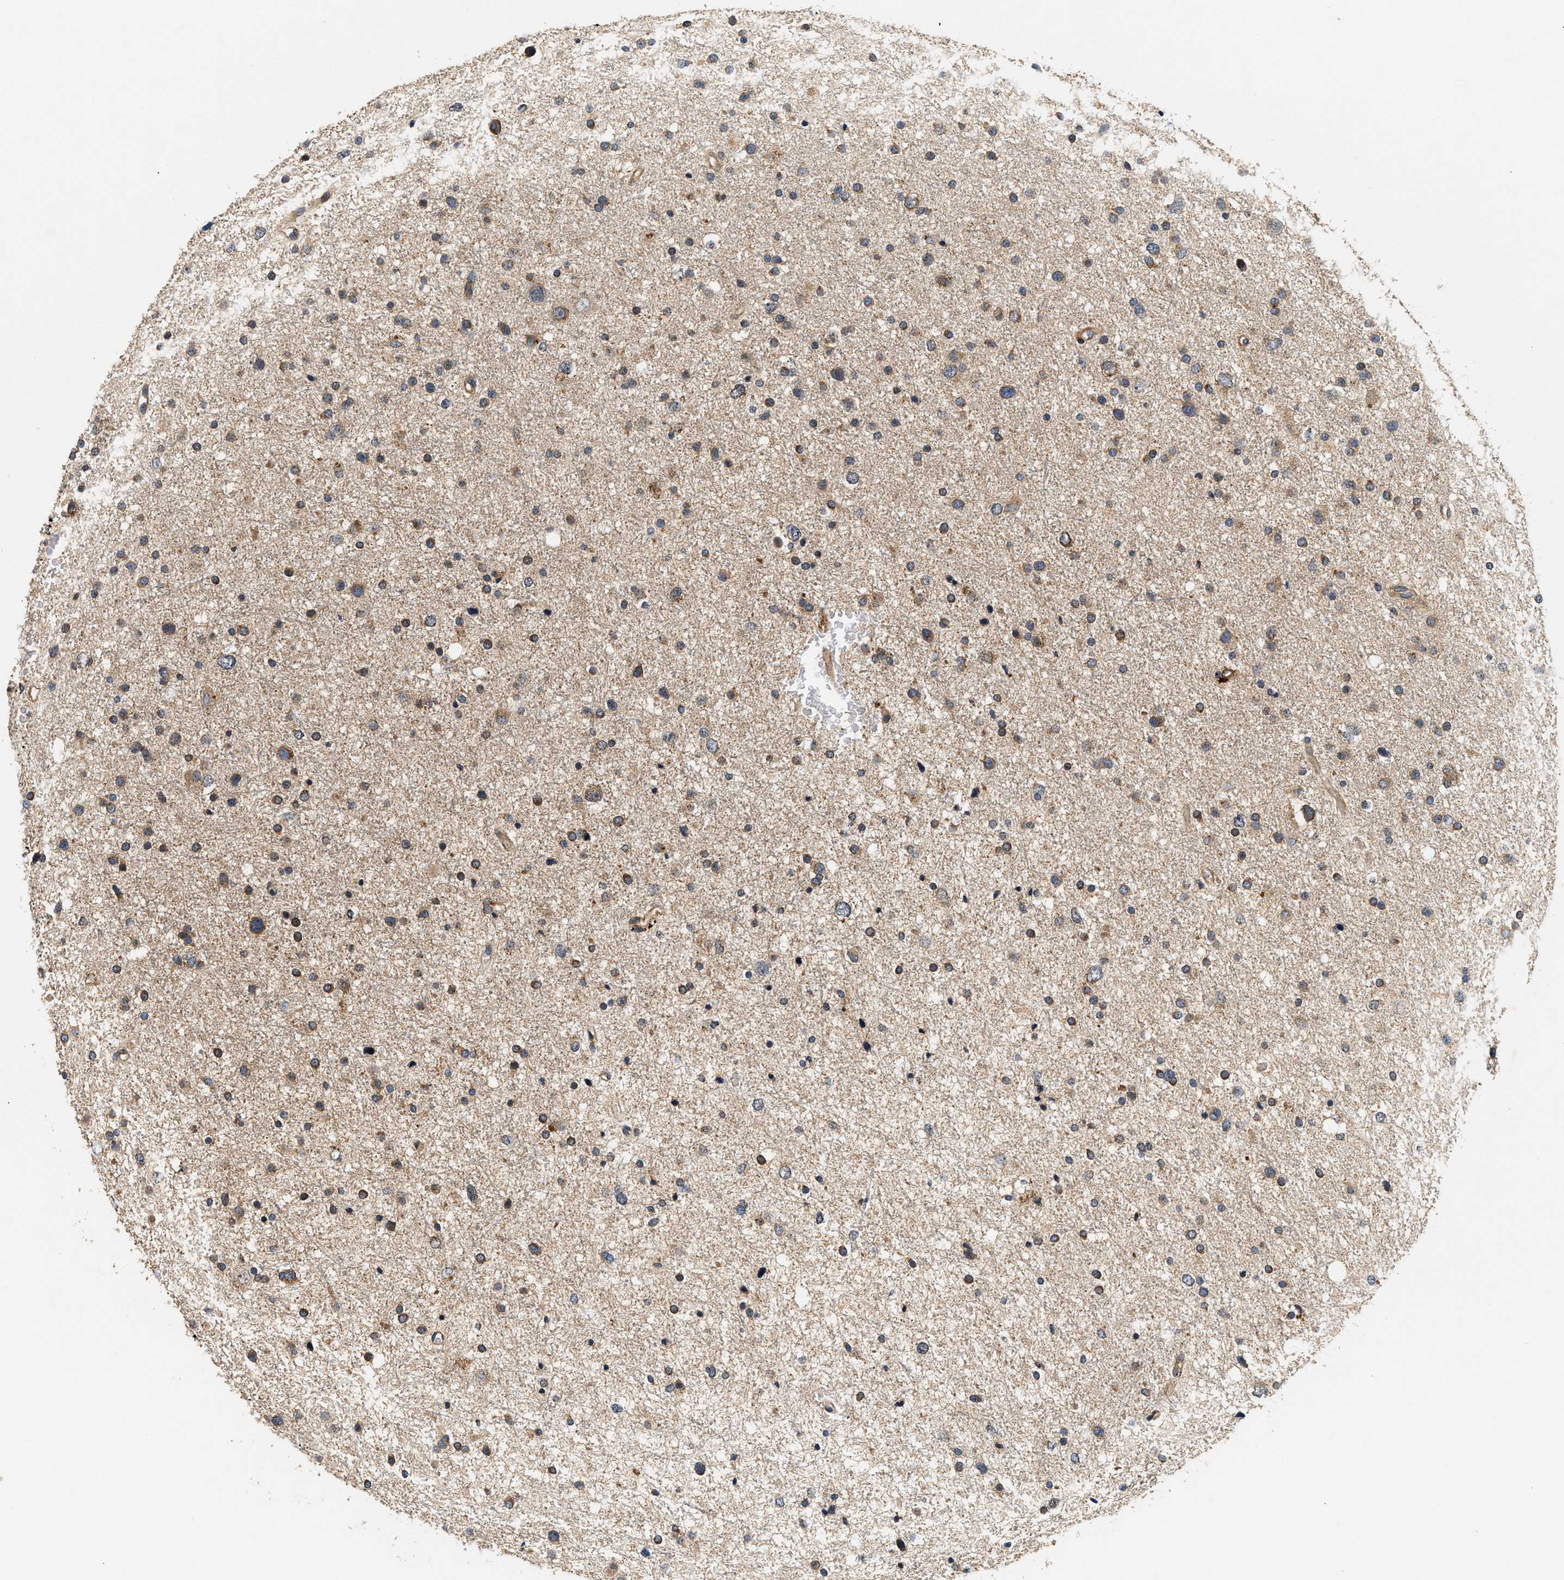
{"staining": {"intensity": "moderate", "quantity": ">75%", "location": "cytoplasmic/membranous"}, "tissue": "glioma", "cell_type": "Tumor cells", "image_type": "cancer", "snomed": [{"axis": "morphology", "description": "Glioma, malignant, Low grade"}, {"axis": "topography", "description": "Brain"}], "caption": "This micrograph demonstrates glioma stained with immunohistochemistry to label a protein in brown. The cytoplasmic/membranous of tumor cells show moderate positivity for the protein. Nuclei are counter-stained blue.", "gene": "NME6", "patient": {"sex": "female", "age": 37}}